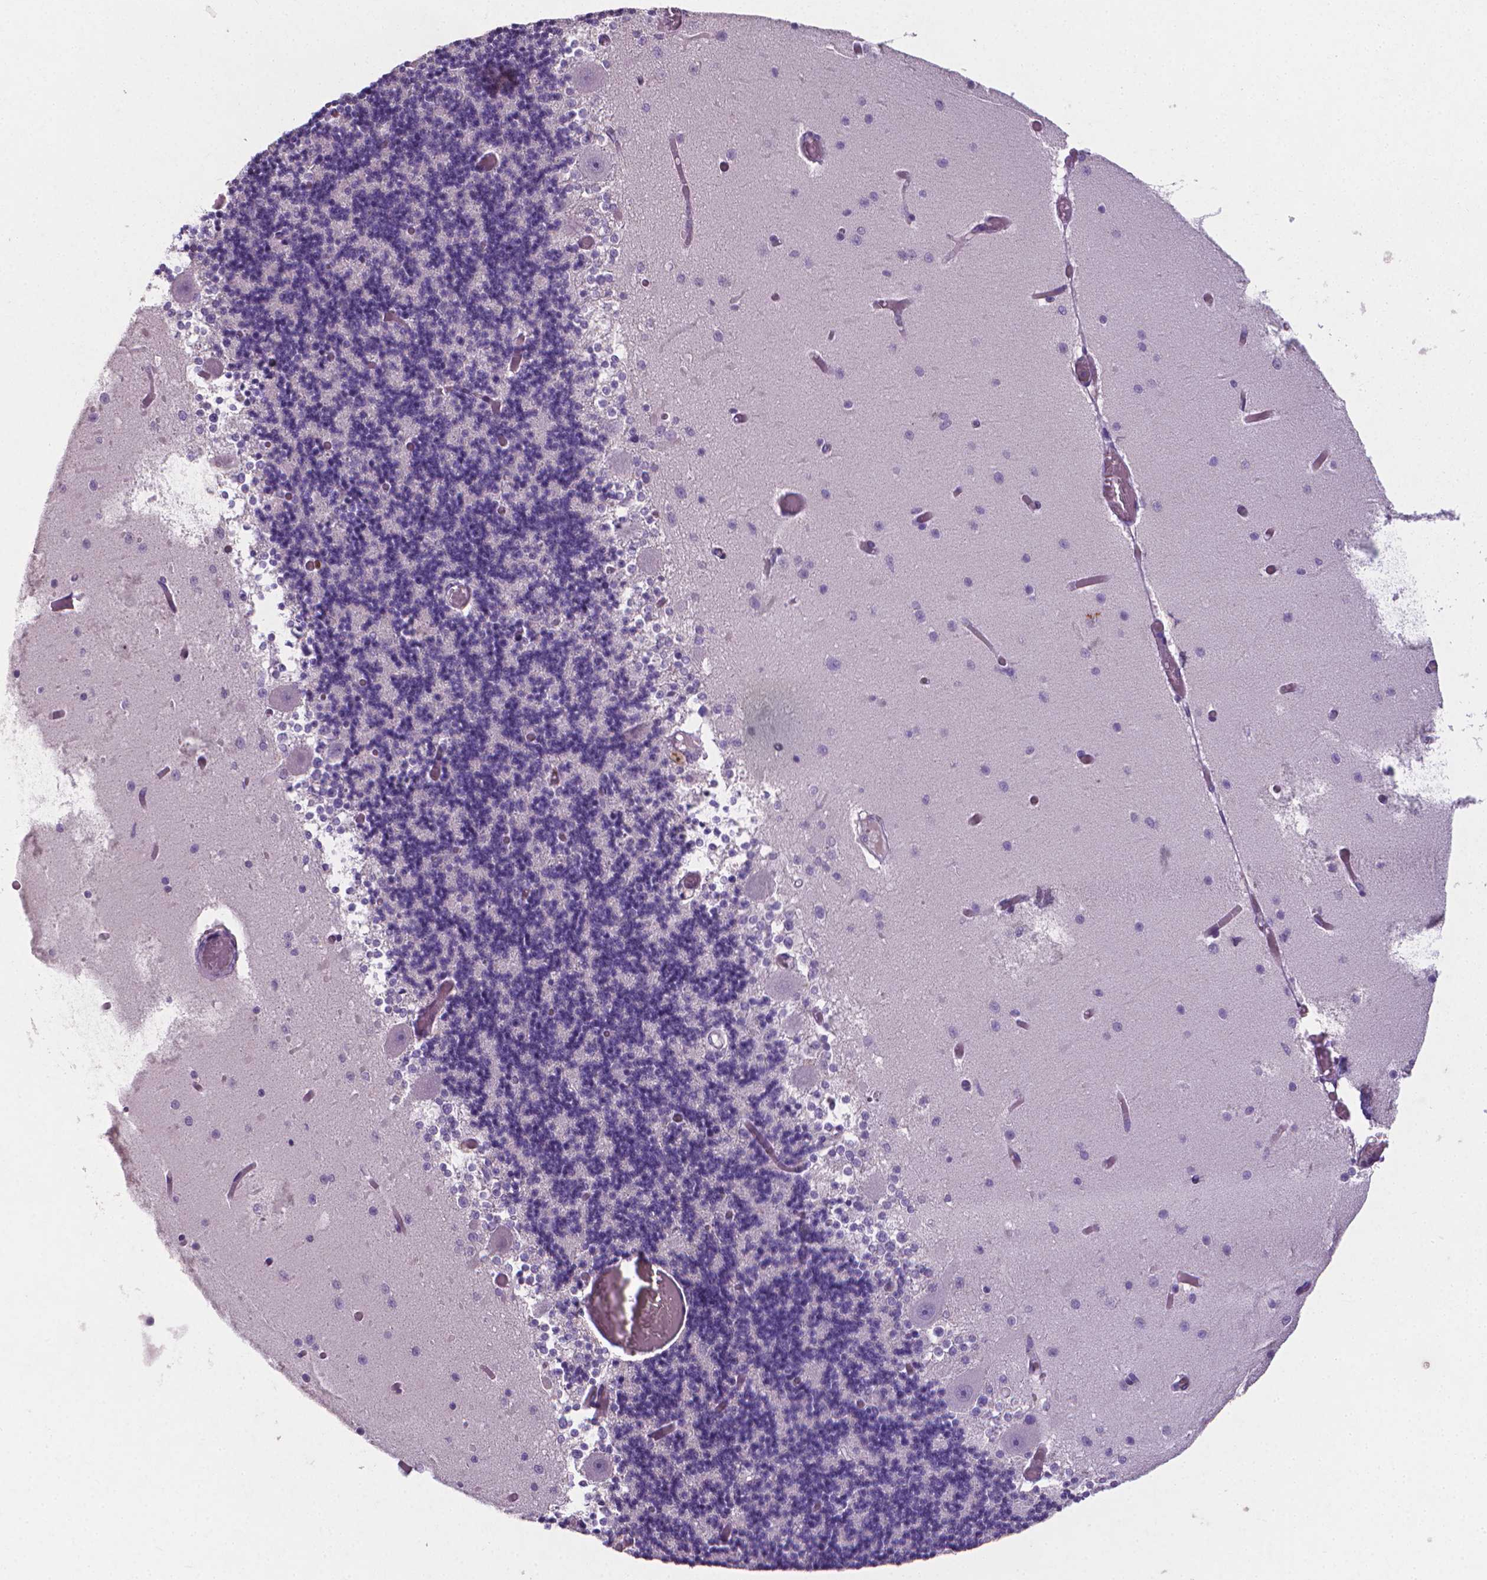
{"staining": {"intensity": "negative", "quantity": "none", "location": "none"}, "tissue": "cerebellum", "cell_type": "Cells in granular layer", "image_type": "normal", "snomed": [{"axis": "morphology", "description": "Normal tissue, NOS"}, {"axis": "topography", "description": "Cerebellum"}], "caption": "Cells in granular layer show no significant protein staining in normal cerebellum. The staining was performed using DAB (3,3'-diaminobenzidine) to visualize the protein expression in brown, while the nuclei were stained in blue with hematoxylin (Magnification: 20x).", "gene": "XPNPEP2", "patient": {"sex": "female", "age": 28}}